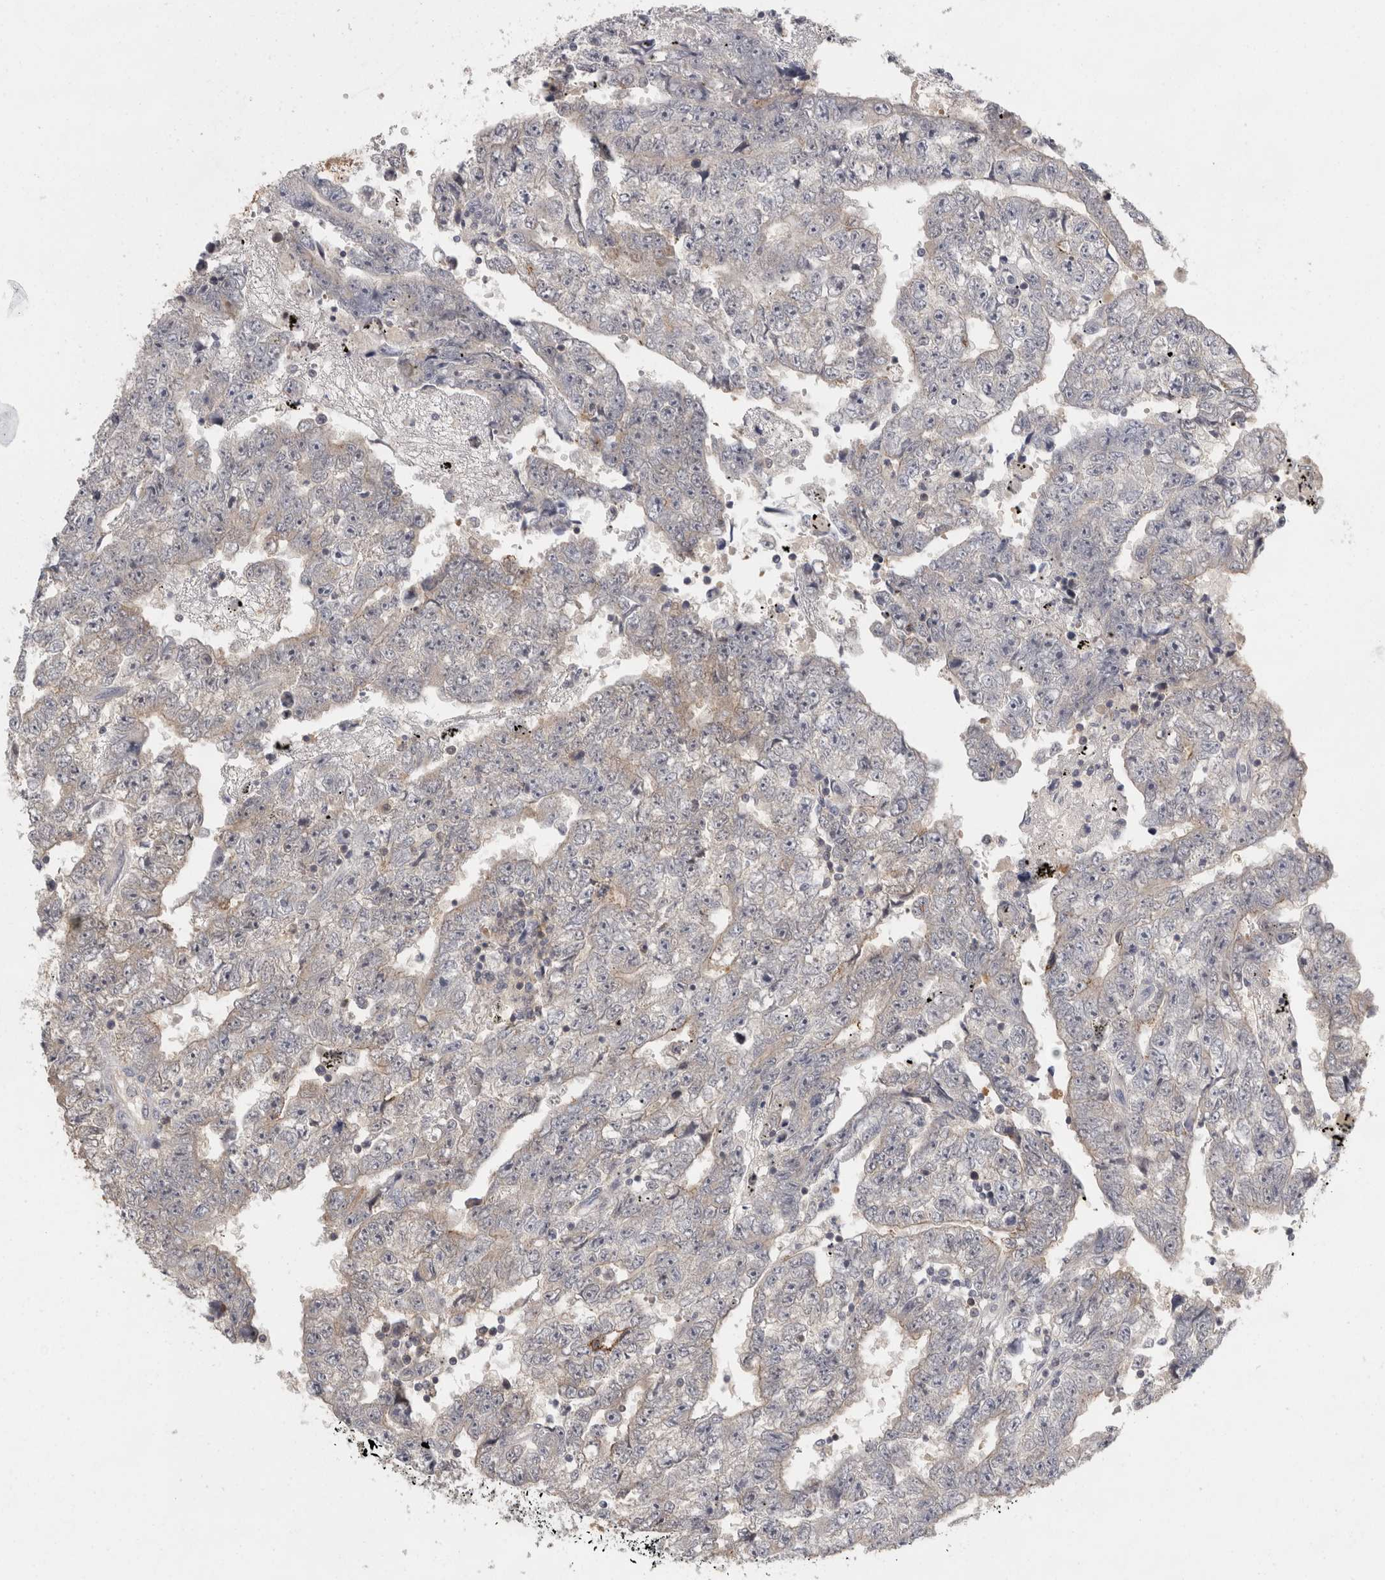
{"staining": {"intensity": "negative", "quantity": "none", "location": "none"}, "tissue": "testis cancer", "cell_type": "Tumor cells", "image_type": "cancer", "snomed": [{"axis": "morphology", "description": "Carcinoma, Embryonal, NOS"}, {"axis": "topography", "description": "Testis"}], "caption": "Immunohistochemistry image of human embryonal carcinoma (testis) stained for a protein (brown), which exhibits no expression in tumor cells. (Immunohistochemistry (ihc), brightfield microscopy, high magnification).", "gene": "ACAT2", "patient": {"sex": "male", "age": 25}}